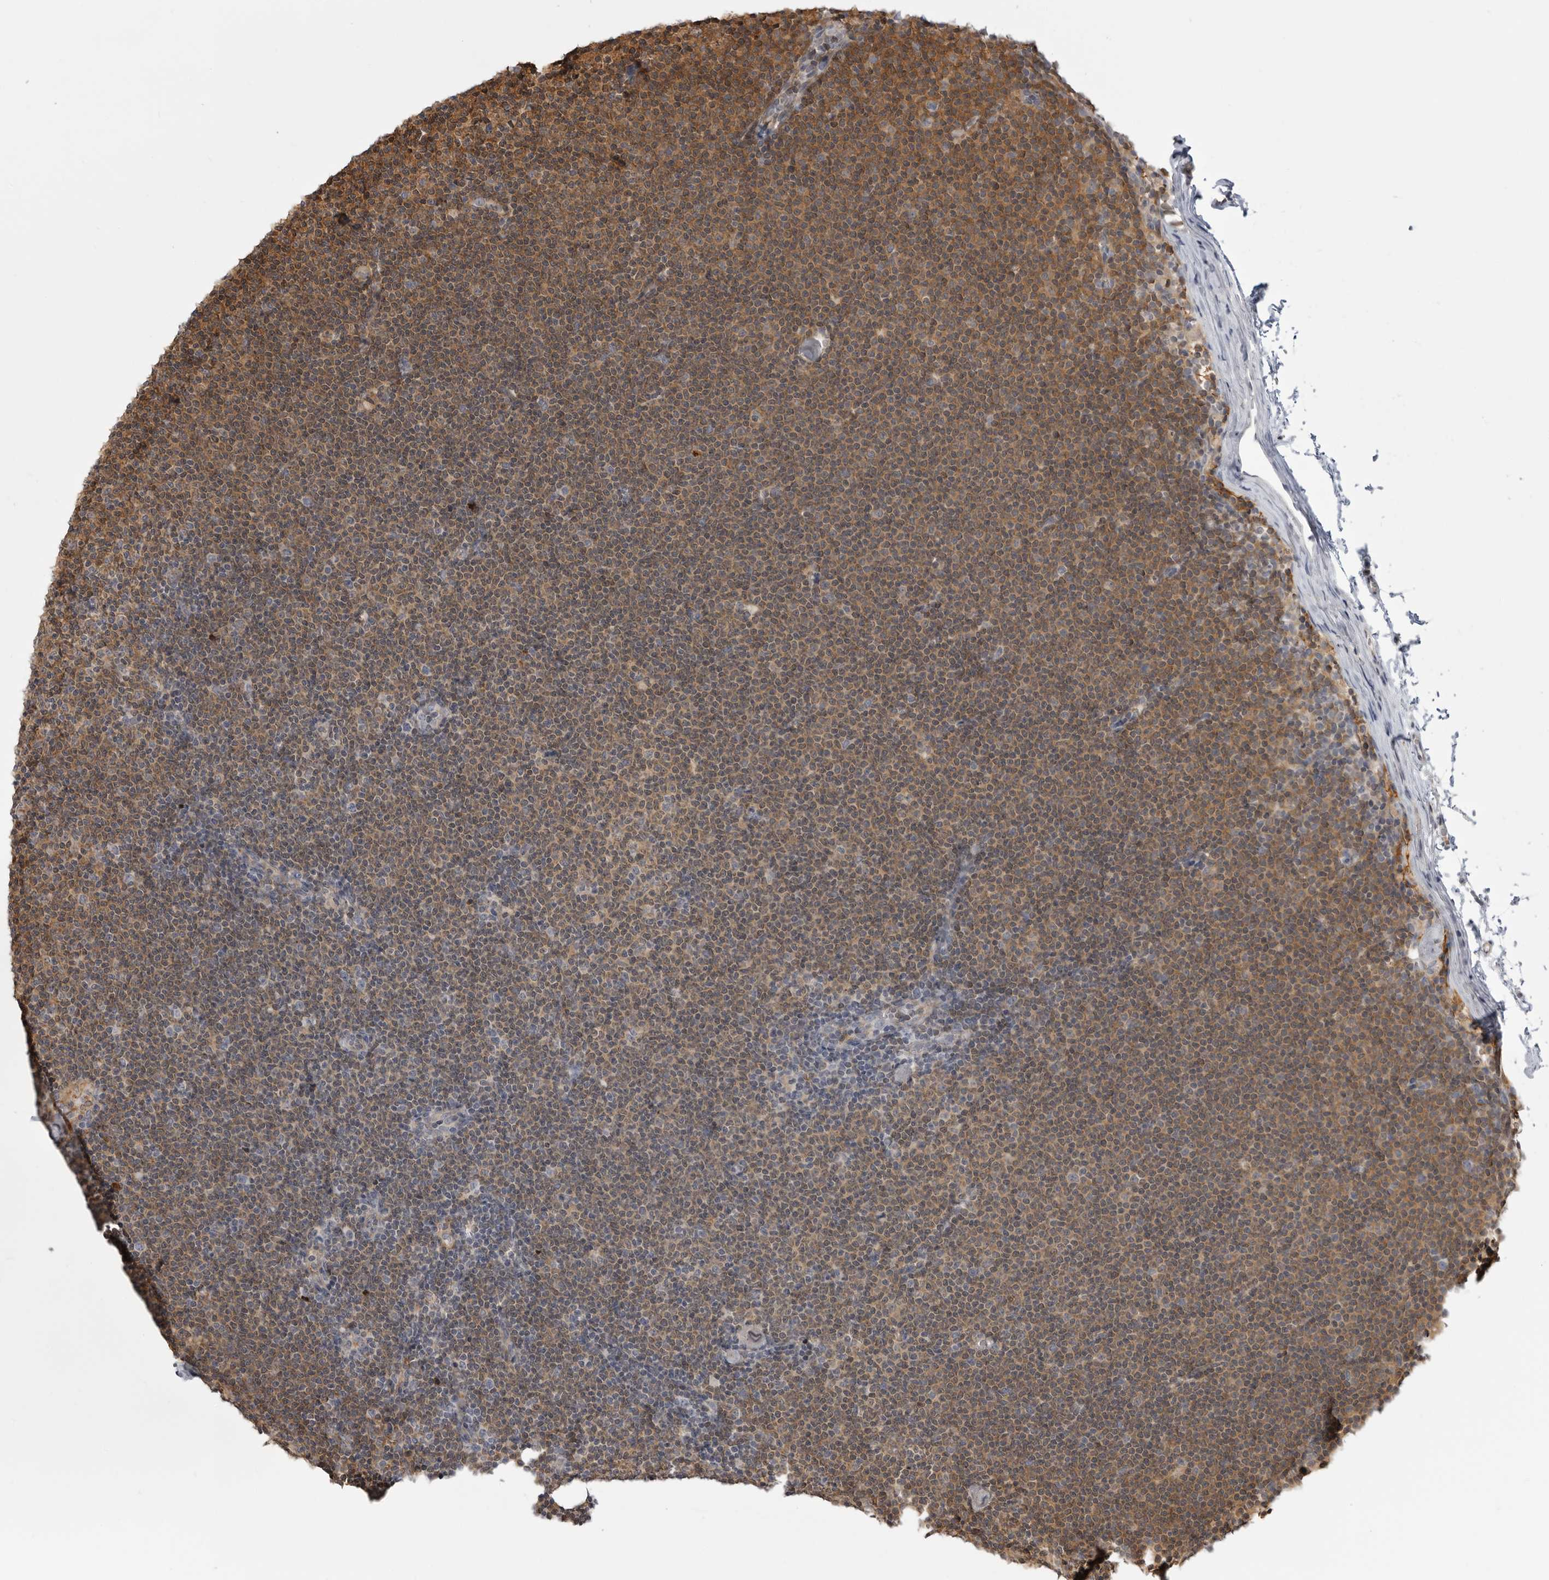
{"staining": {"intensity": "moderate", "quantity": ">75%", "location": "cytoplasmic/membranous"}, "tissue": "lymphoma", "cell_type": "Tumor cells", "image_type": "cancer", "snomed": [{"axis": "morphology", "description": "Malignant lymphoma, non-Hodgkin's type, Low grade"}, {"axis": "topography", "description": "Lymph node"}], "caption": "A histopathology image of low-grade malignant lymphoma, non-Hodgkin's type stained for a protein reveals moderate cytoplasmic/membranous brown staining in tumor cells.", "gene": "PLEKHF2", "patient": {"sex": "female", "age": 53}}